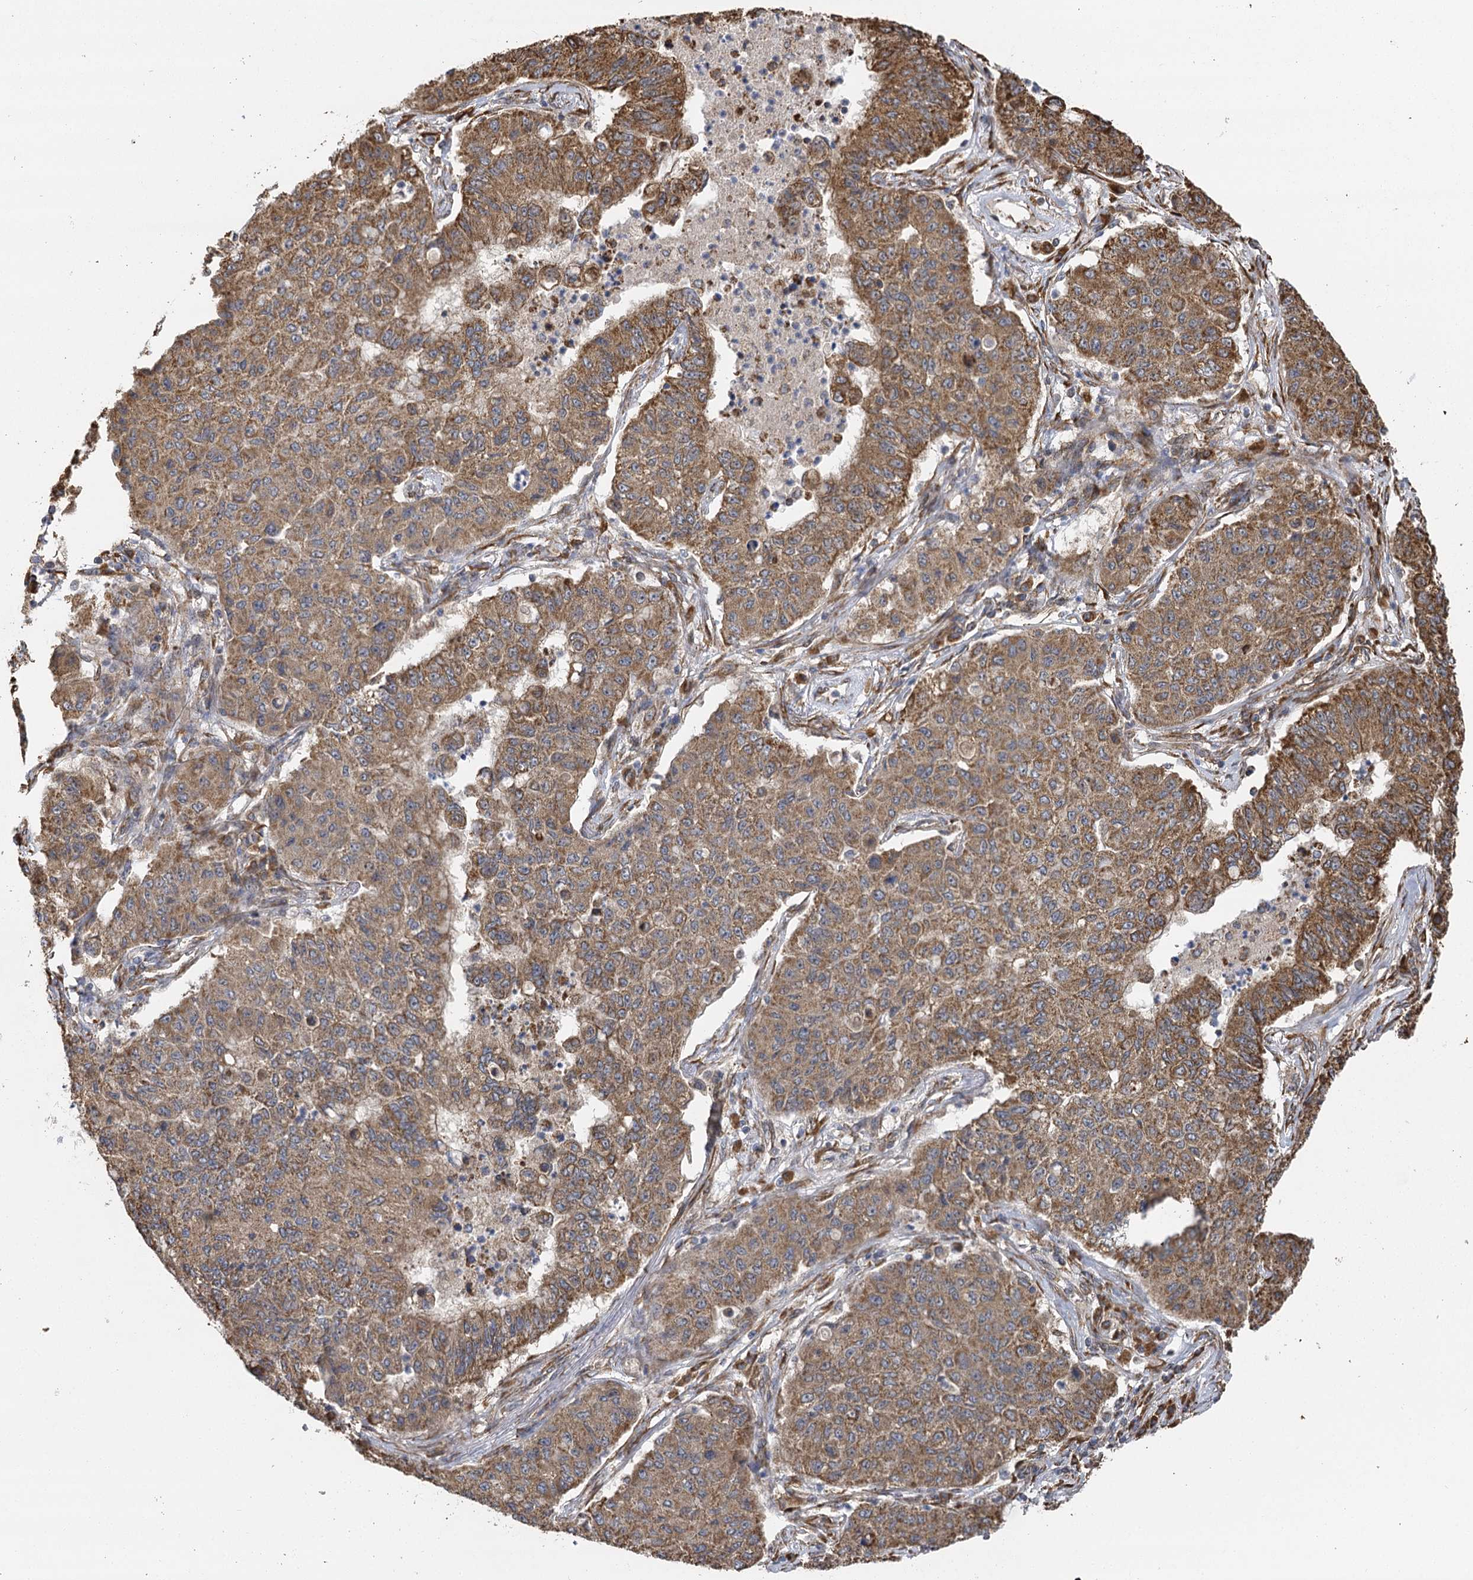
{"staining": {"intensity": "moderate", "quantity": ">75%", "location": "cytoplasmic/membranous"}, "tissue": "lung cancer", "cell_type": "Tumor cells", "image_type": "cancer", "snomed": [{"axis": "morphology", "description": "Squamous cell carcinoma, NOS"}, {"axis": "topography", "description": "Lung"}], "caption": "Tumor cells demonstrate moderate cytoplasmic/membranous staining in approximately >75% of cells in lung cancer (squamous cell carcinoma).", "gene": "IL11RA", "patient": {"sex": "male", "age": 74}}